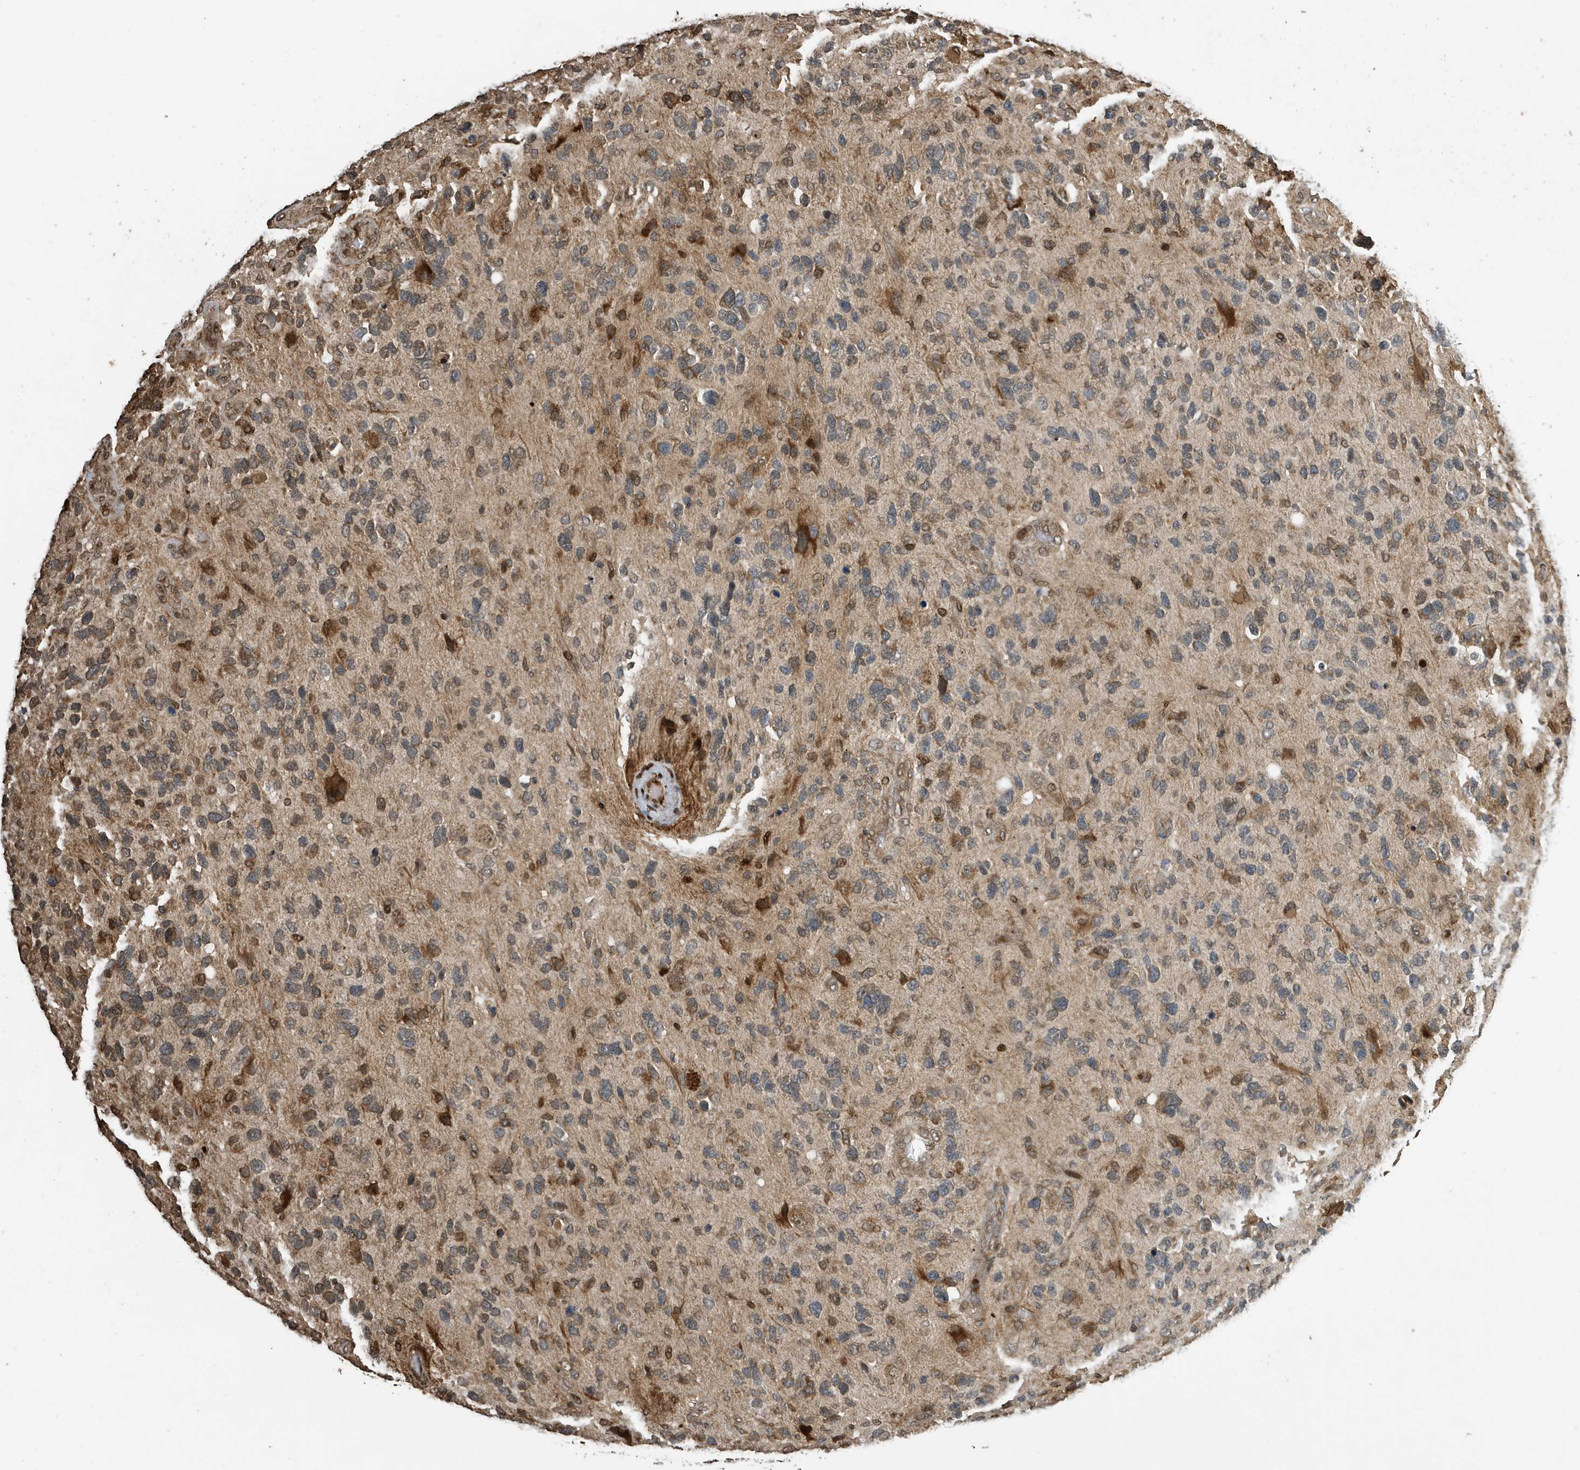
{"staining": {"intensity": "moderate", "quantity": "<25%", "location": "nuclear"}, "tissue": "glioma", "cell_type": "Tumor cells", "image_type": "cancer", "snomed": [{"axis": "morphology", "description": "Glioma, malignant, High grade"}, {"axis": "topography", "description": "Brain"}], "caption": "Moderate nuclear positivity for a protein is seen in about <25% of tumor cells of glioma using immunohistochemistry.", "gene": "DUSP18", "patient": {"sex": "female", "age": 58}}